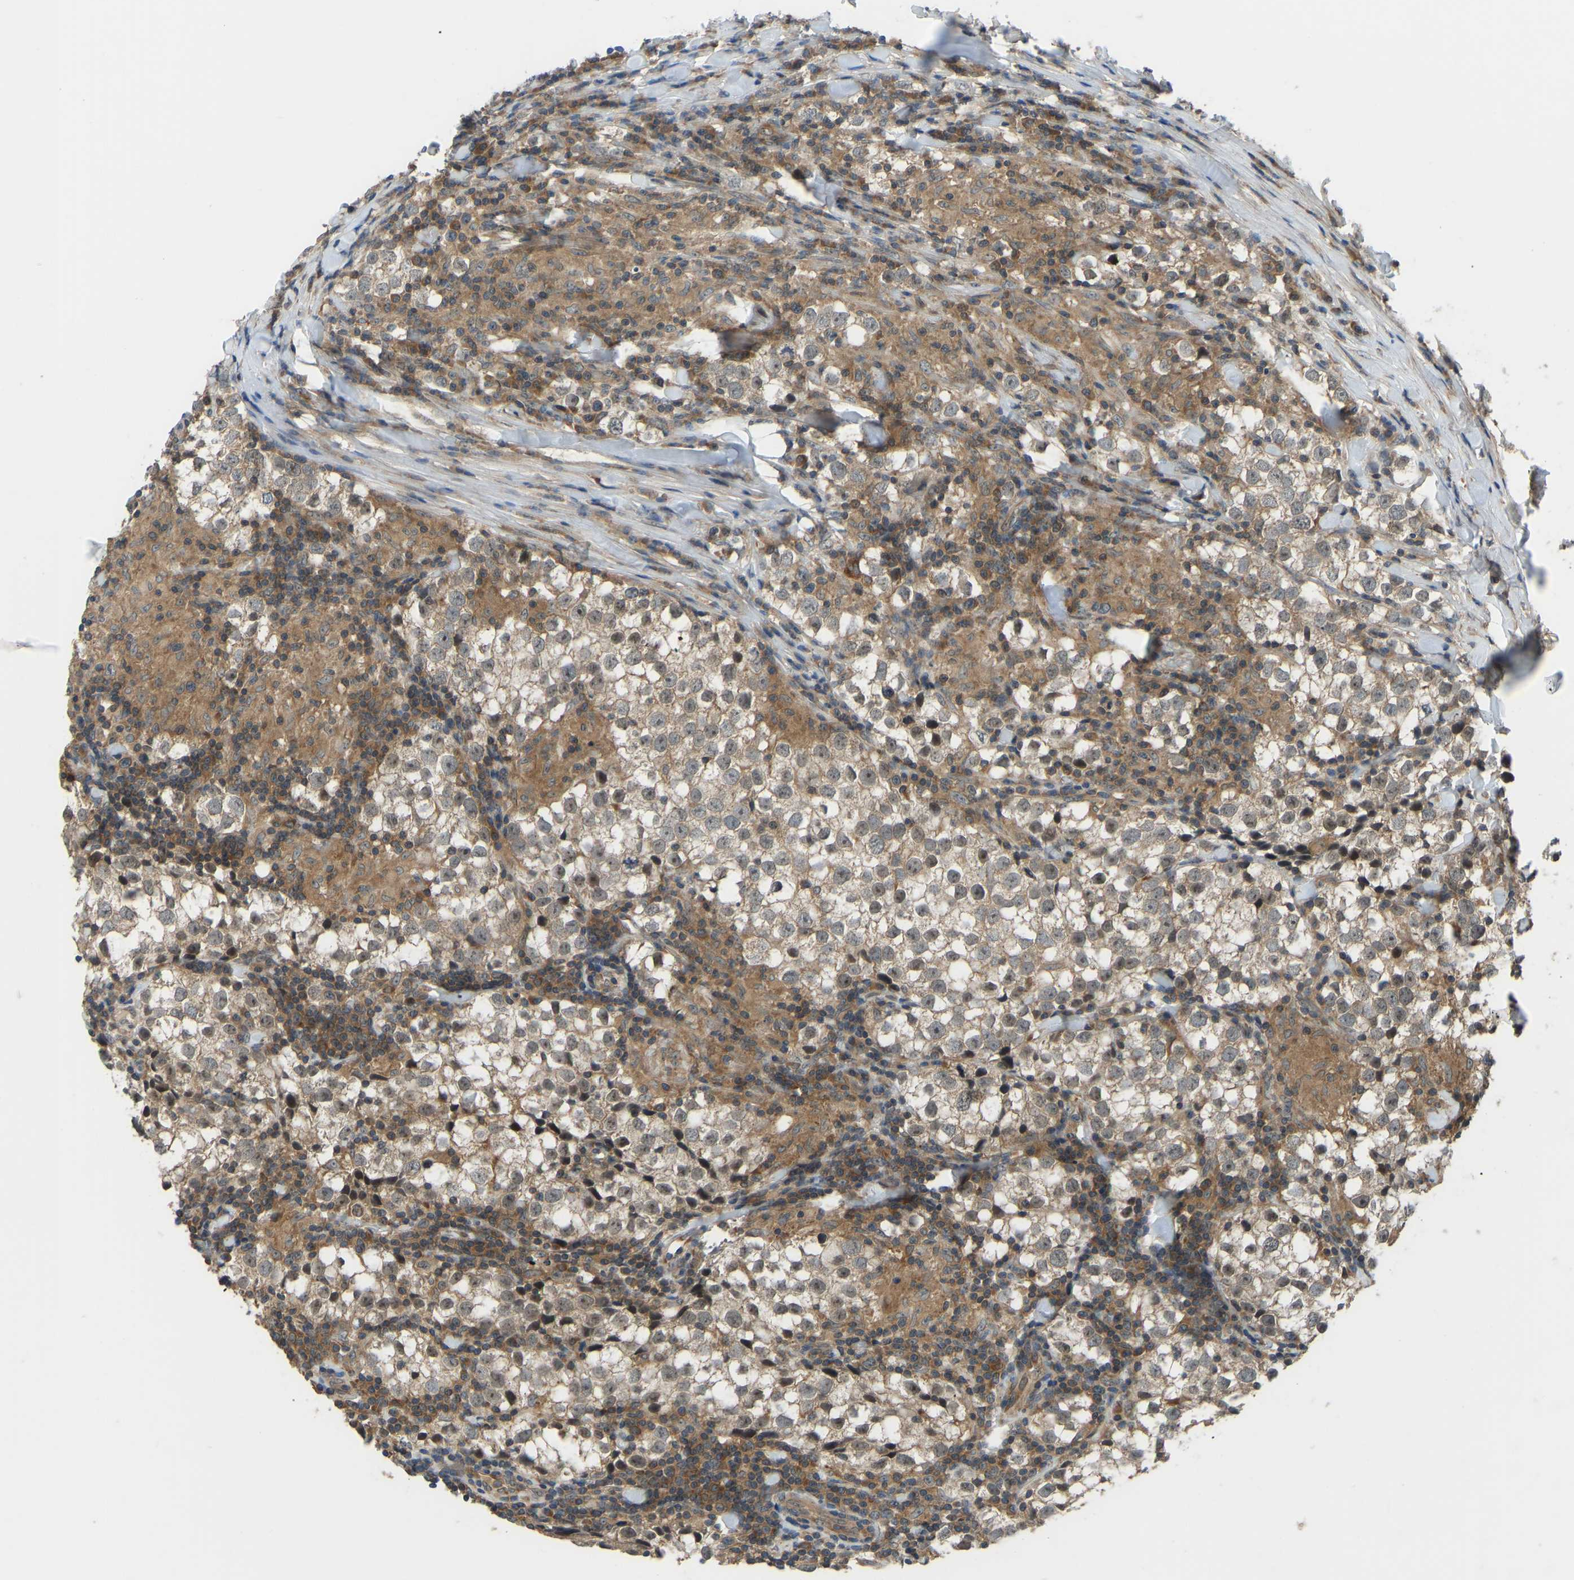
{"staining": {"intensity": "moderate", "quantity": ">75%", "location": "cytoplasmic/membranous"}, "tissue": "testis cancer", "cell_type": "Tumor cells", "image_type": "cancer", "snomed": [{"axis": "morphology", "description": "Seminoma, NOS"}, {"axis": "morphology", "description": "Carcinoma, Embryonal, NOS"}, {"axis": "topography", "description": "Testis"}], "caption": "There is medium levels of moderate cytoplasmic/membranous expression in tumor cells of embryonal carcinoma (testis), as demonstrated by immunohistochemical staining (brown color).", "gene": "ZNF71", "patient": {"sex": "male", "age": 36}}